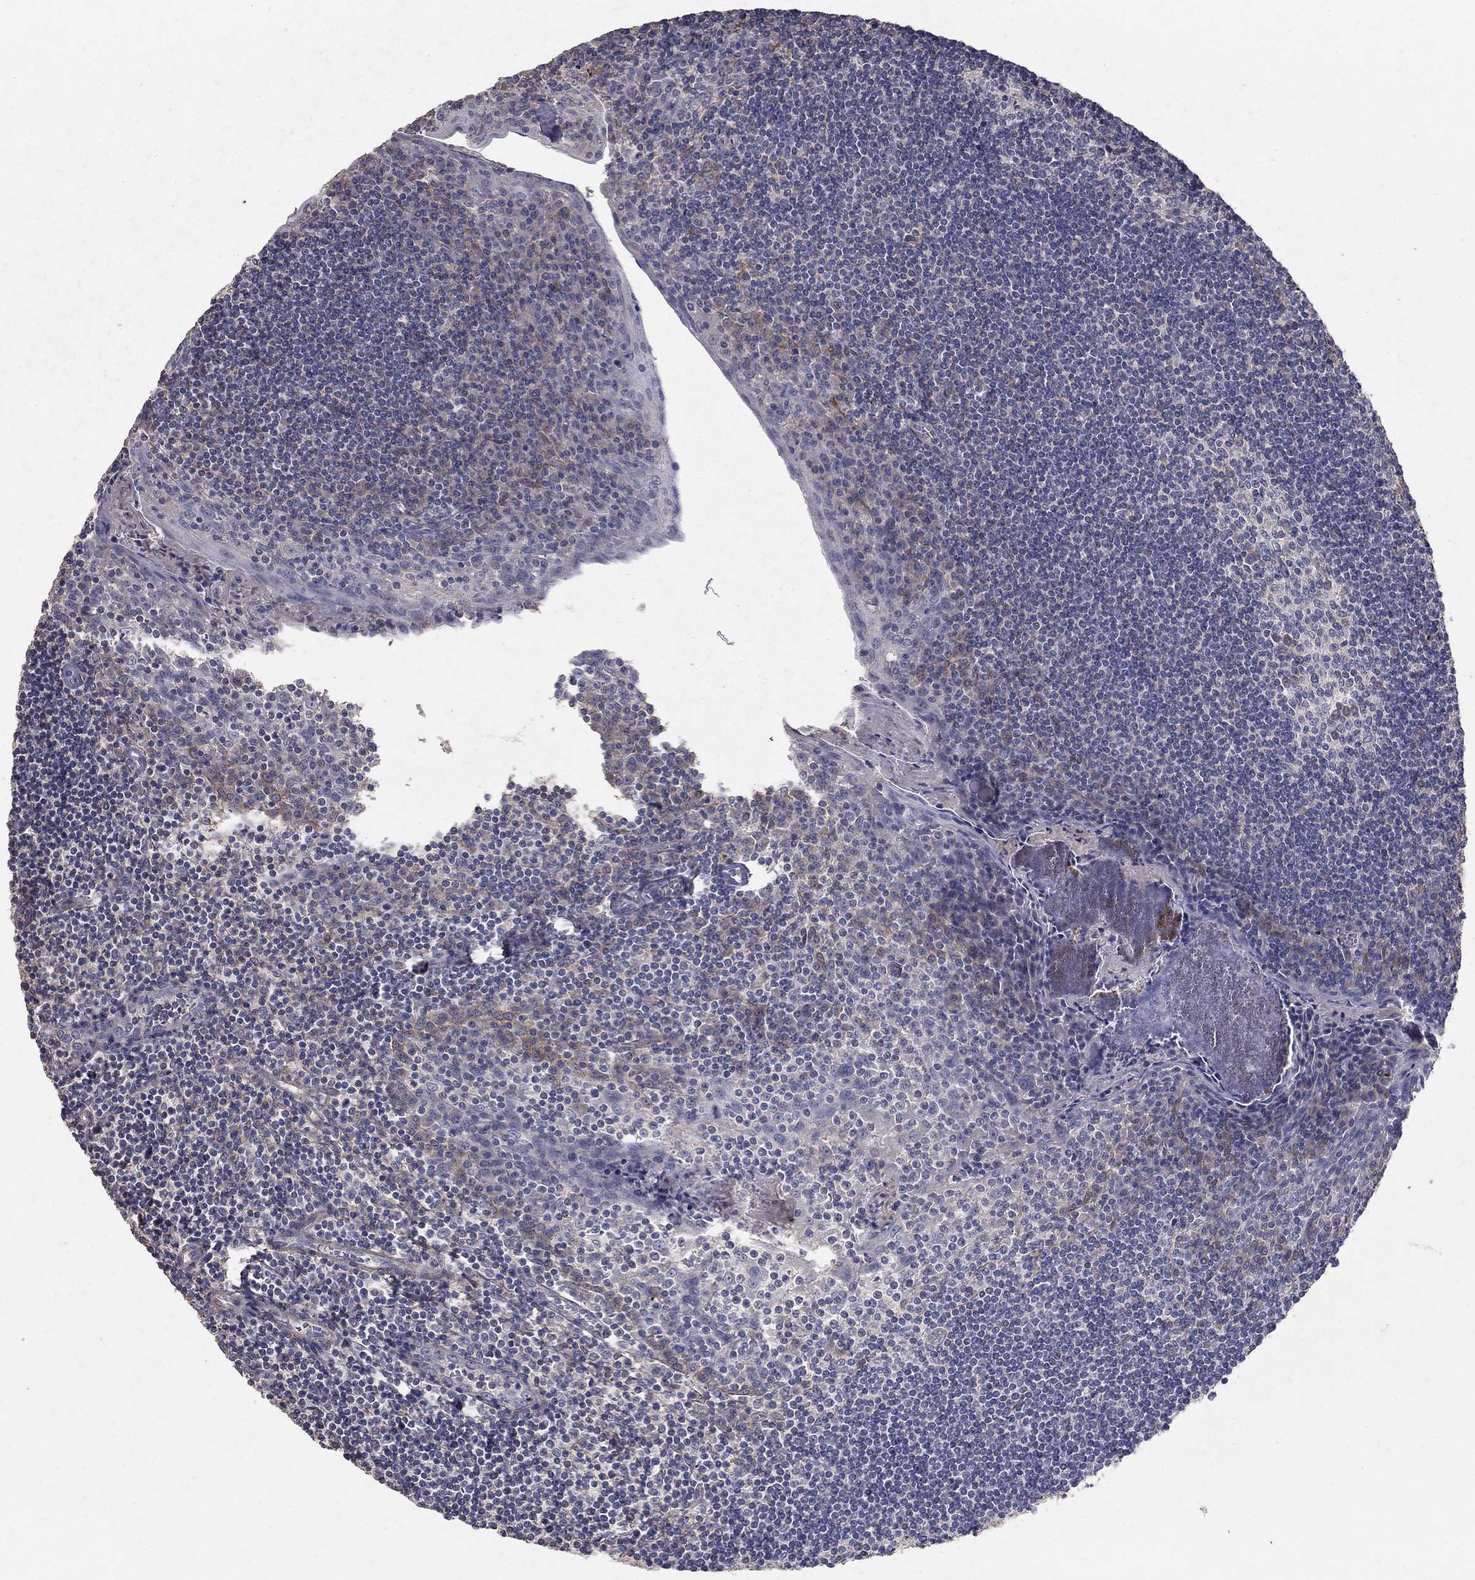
{"staining": {"intensity": "negative", "quantity": "none", "location": "none"}, "tissue": "tonsil", "cell_type": "Germinal center cells", "image_type": "normal", "snomed": [{"axis": "morphology", "description": "Normal tissue, NOS"}, {"axis": "topography", "description": "Tonsil"}], "caption": "Immunohistochemistry (IHC) of unremarkable human tonsil shows no expression in germinal center cells.", "gene": "MPP2", "patient": {"sex": "female", "age": 12}}